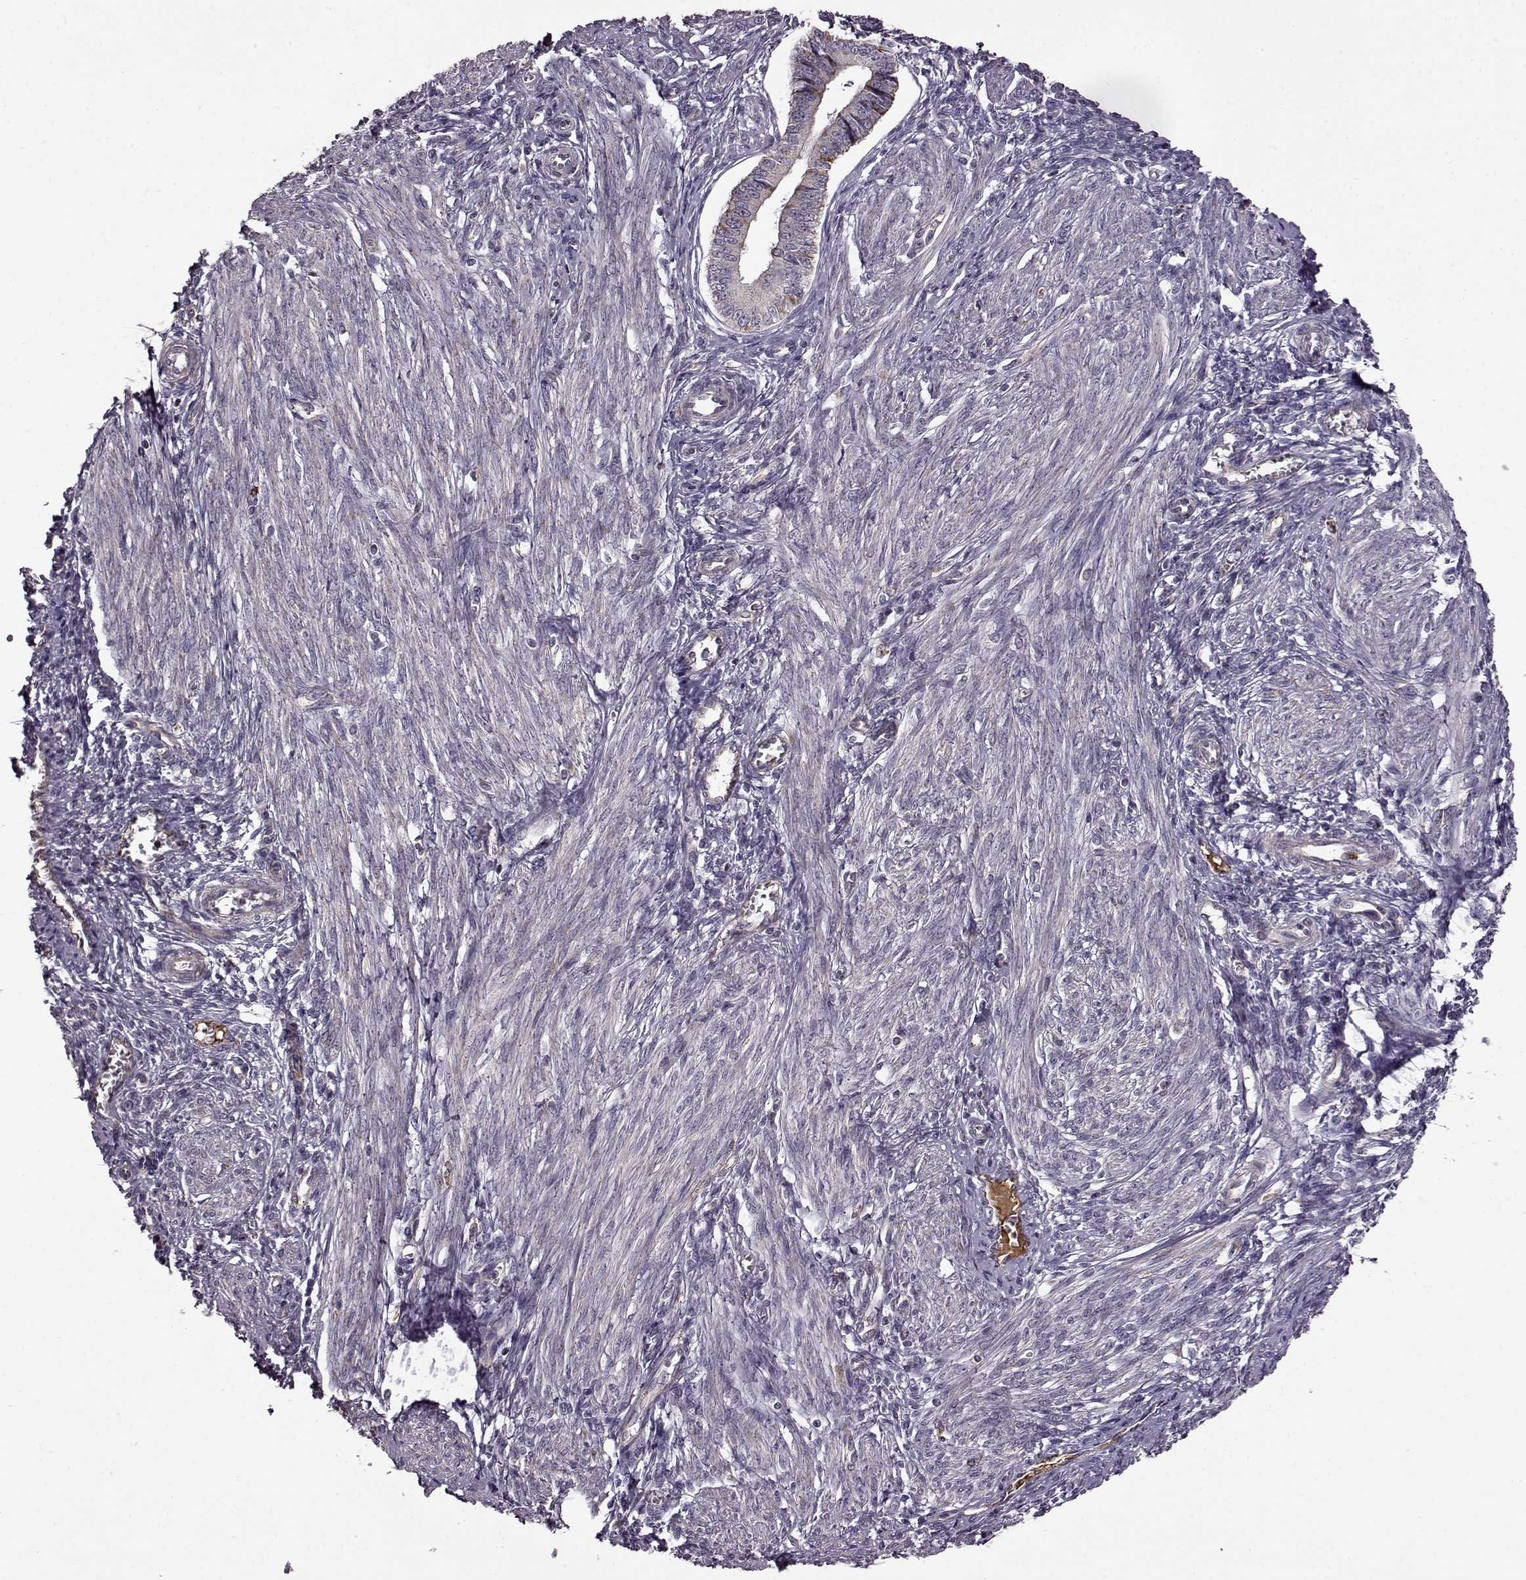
{"staining": {"intensity": "negative", "quantity": "none", "location": "none"}, "tissue": "endometrium", "cell_type": "Cells in endometrial stroma", "image_type": "normal", "snomed": [{"axis": "morphology", "description": "Normal tissue, NOS"}, {"axis": "topography", "description": "Endometrium"}], "caption": "Immunohistochemical staining of benign endometrium demonstrates no significant expression in cells in endometrial stroma.", "gene": "MTSS1", "patient": {"sex": "female", "age": 42}}